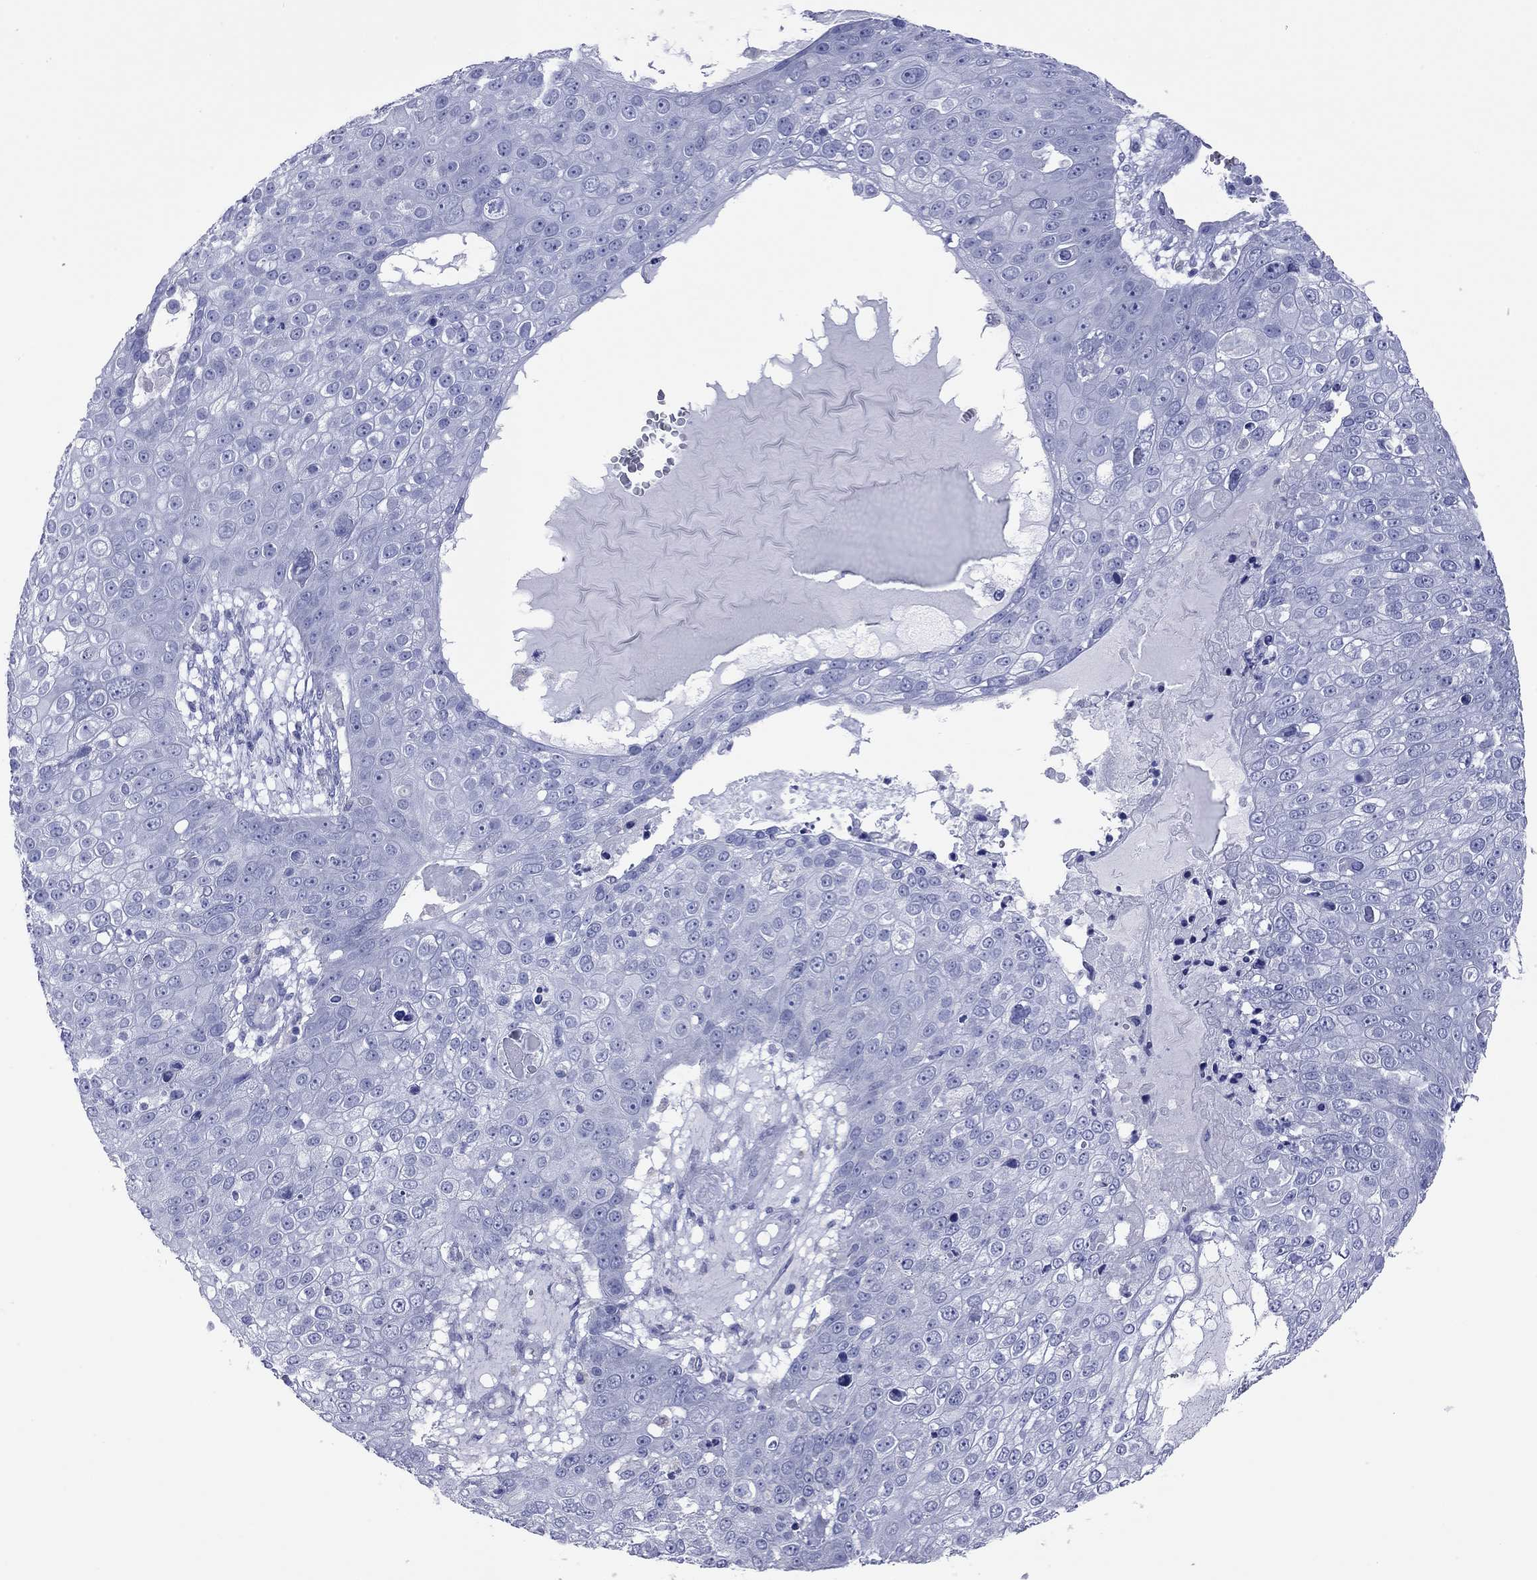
{"staining": {"intensity": "negative", "quantity": "none", "location": "none"}, "tissue": "skin cancer", "cell_type": "Tumor cells", "image_type": "cancer", "snomed": [{"axis": "morphology", "description": "Squamous cell carcinoma, NOS"}, {"axis": "topography", "description": "Skin"}], "caption": "This is an immunohistochemistry (IHC) image of human skin cancer (squamous cell carcinoma). There is no expression in tumor cells.", "gene": "VSIG10", "patient": {"sex": "male", "age": 71}}